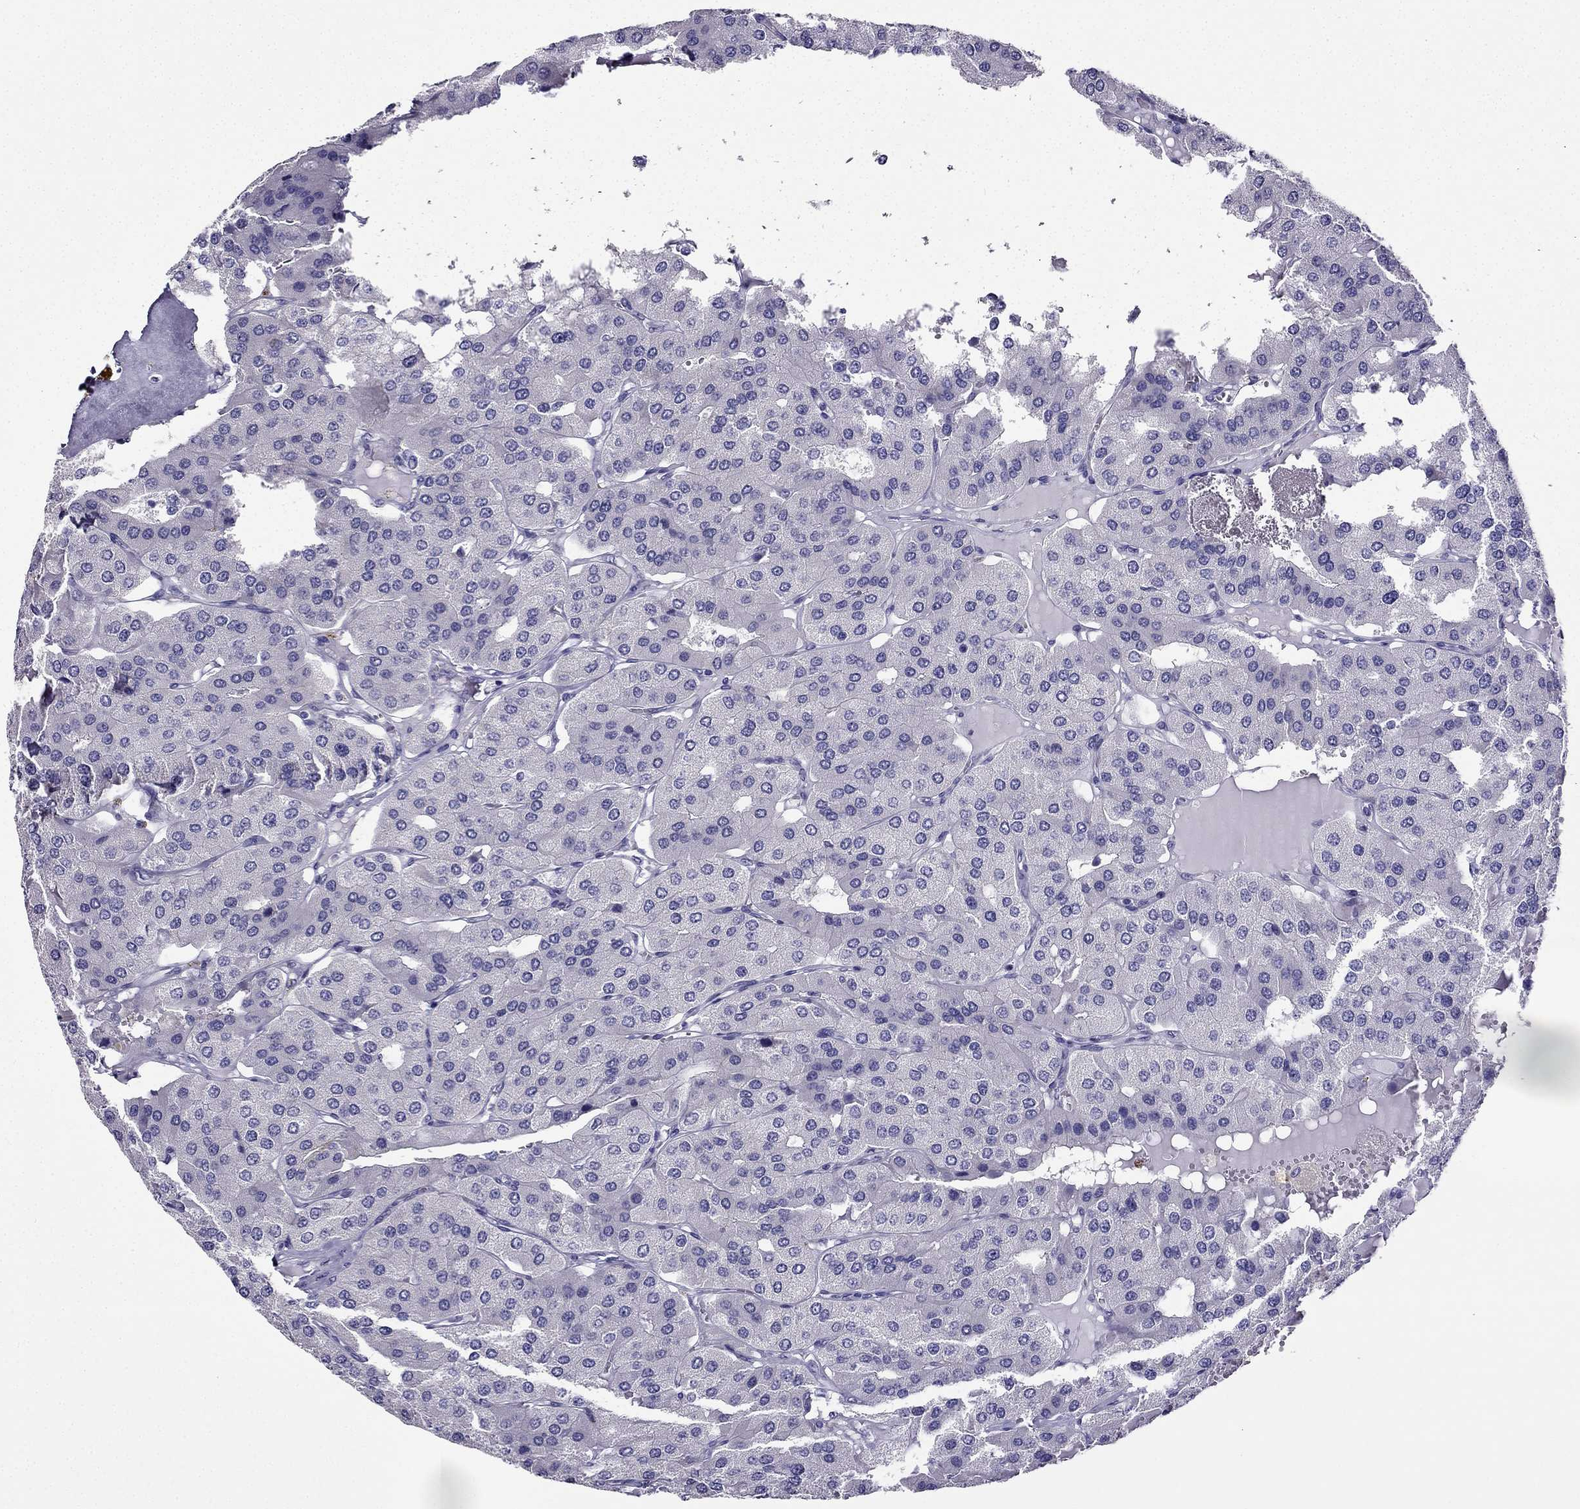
{"staining": {"intensity": "negative", "quantity": "none", "location": "none"}, "tissue": "parathyroid gland", "cell_type": "Glandular cells", "image_type": "normal", "snomed": [{"axis": "morphology", "description": "Normal tissue, NOS"}, {"axis": "morphology", "description": "Adenoma, NOS"}, {"axis": "topography", "description": "Parathyroid gland"}], "caption": "An image of parathyroid gland stained for a protein shows no brown staining in glandular cells.", "gene": "KCNJ10", "patient": {"sex": "female", "age": 86}}